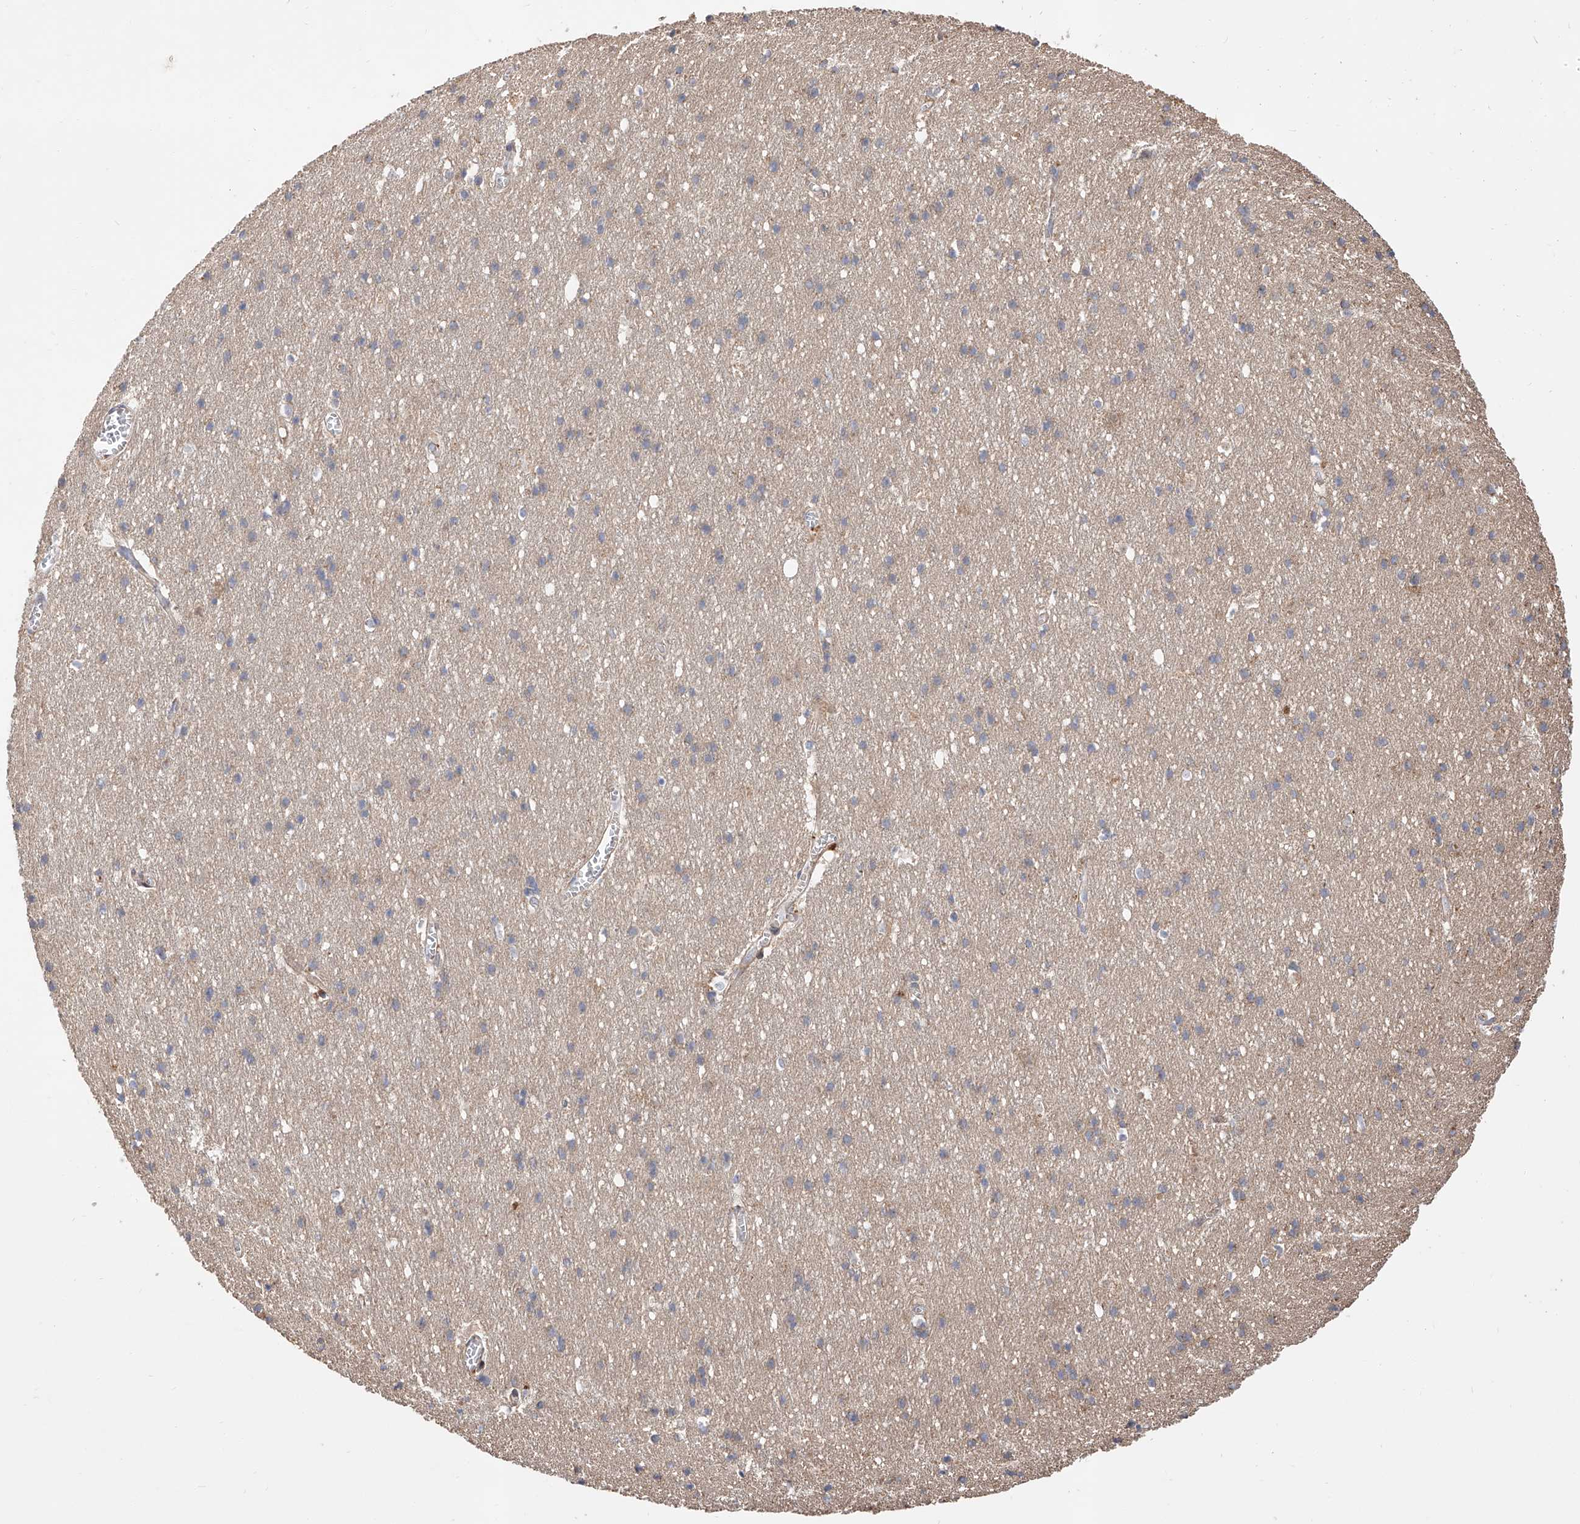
{"staining": {"intensity": "weak", "quantity": "25%-75%", "location": "cytoplasmic/membranous"}, "tissue": "cerebral cortex", "cell_type": "Endothelial cells", "image_type": "normal", "snomed": [{"axis": "morphology", "description": "Normal tissue, NOS"}, {"axis": "topography", "description": "Cerebral cortex"}], "caption": "Immunohistochemistry staining of unremarkable cerebral cortex, which demonstrates low levels of weak cytoplasmic/membranous positivity in approximately 25%-75% of endothelial cells indicating weak cytoplasmic/membranous protein expression. The staining was performed using DAB (brown) for protein detection and nuclei were counterstained in hematoxylin (blue).", "gene": "DIRAS3", "patient": {"sex": "male", "age": 54}}